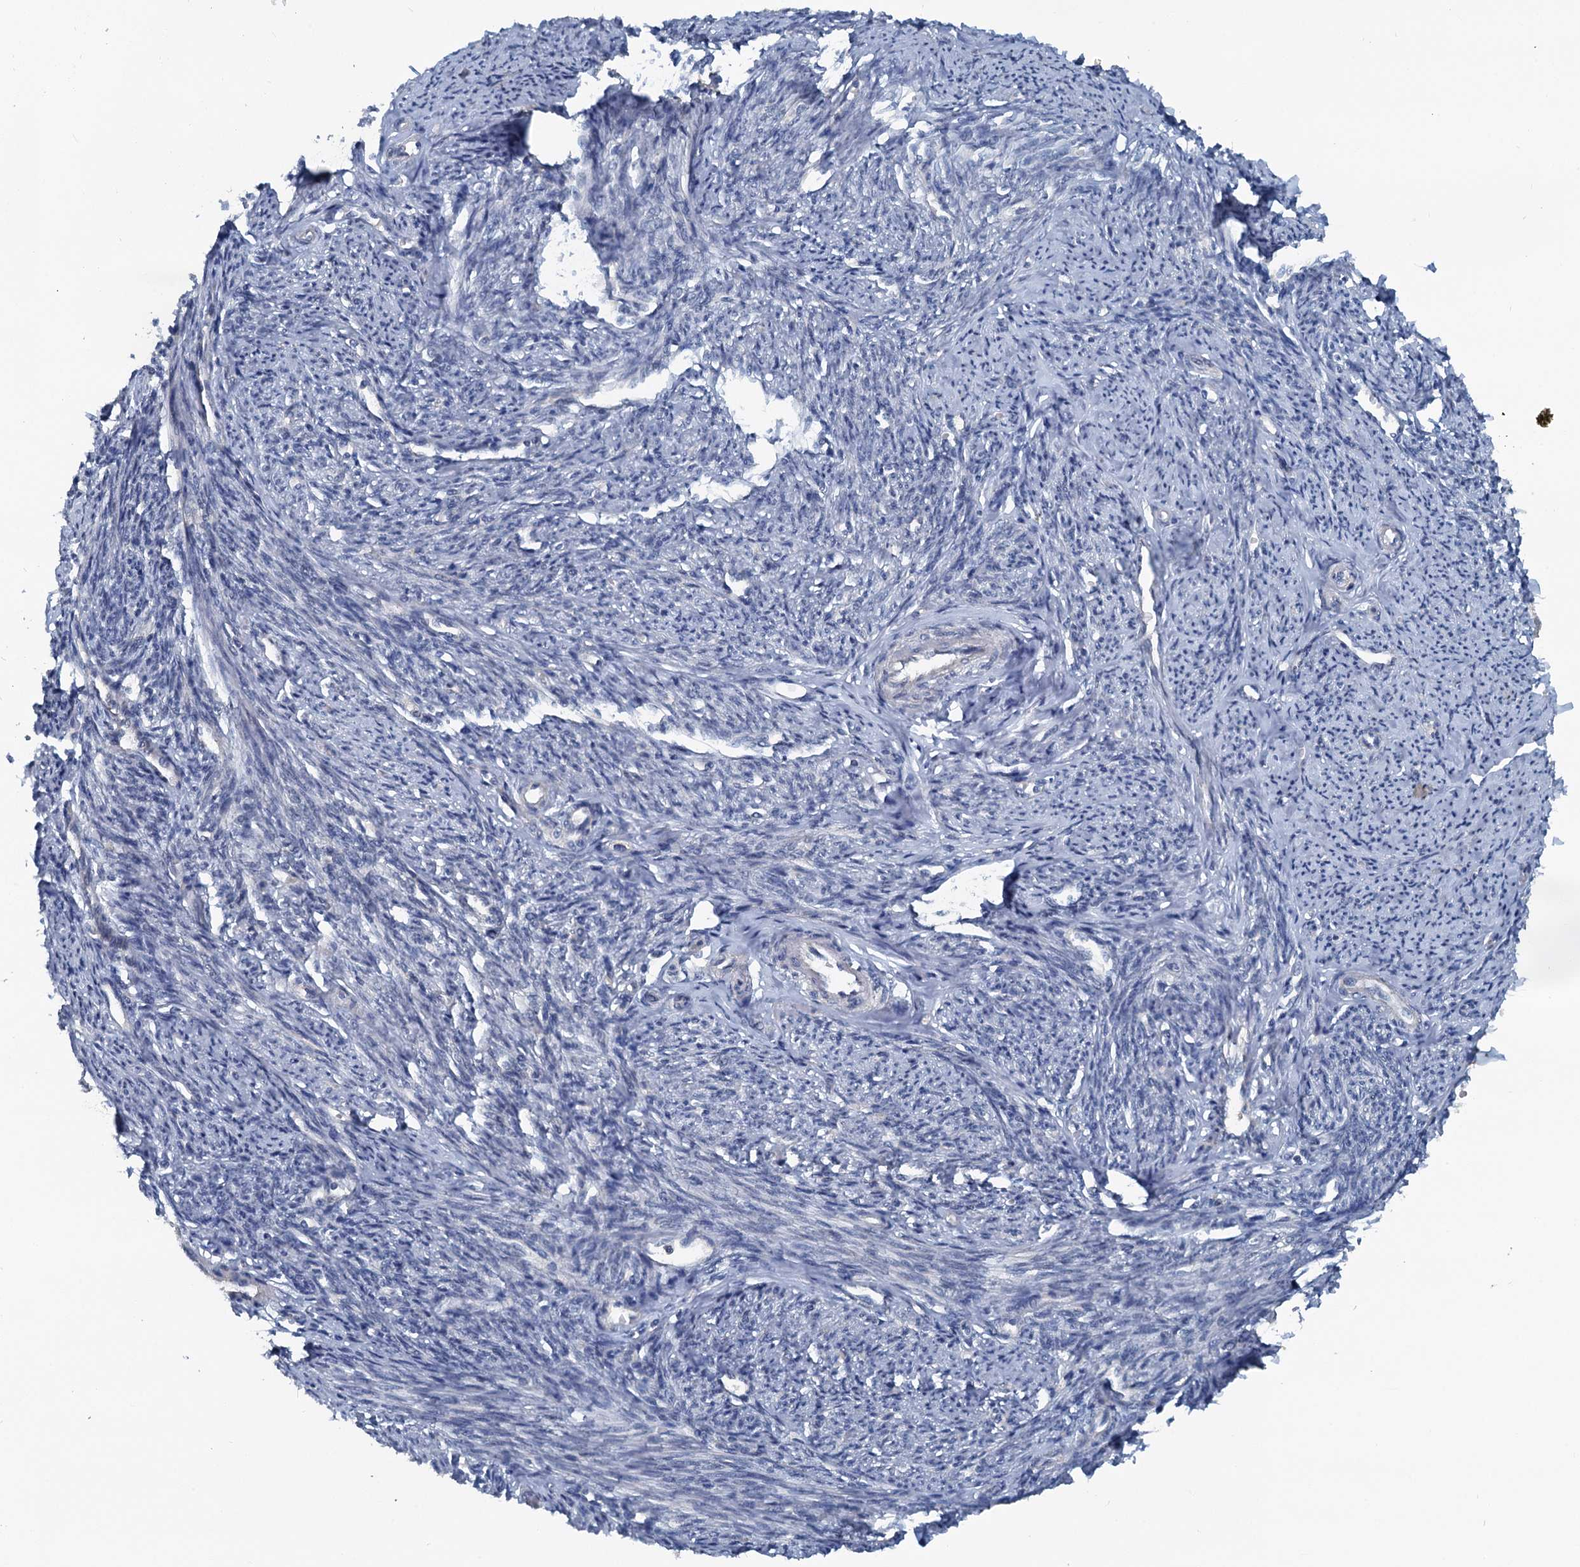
{"staining": {"intensity": "weak", "quantity": "25%-75%", "location": "cytoplasmic/membranous"}, "tissue": "smooth muscle", "cell_type": "Smooth muscle cells", "image_type": "normal", "snomed": [{"axis": "morphology", "description": "Normal tissue, NOS"}, {"axis": "topography", "description": "Smooth muscle"}, {"axis": "topography", "description": "Uterus"}], "caption": "DAB immunohistochemical staining of normal smooth muscle shows weak cytoplasmic/membranous protein expression in approximately 25%-75% of smooth muscle cells. (brown staining indicates protein expression, while blue staining denotes nuclei).", "gene": "GCLM", "patient": {"sex": "female", "age": 59}}